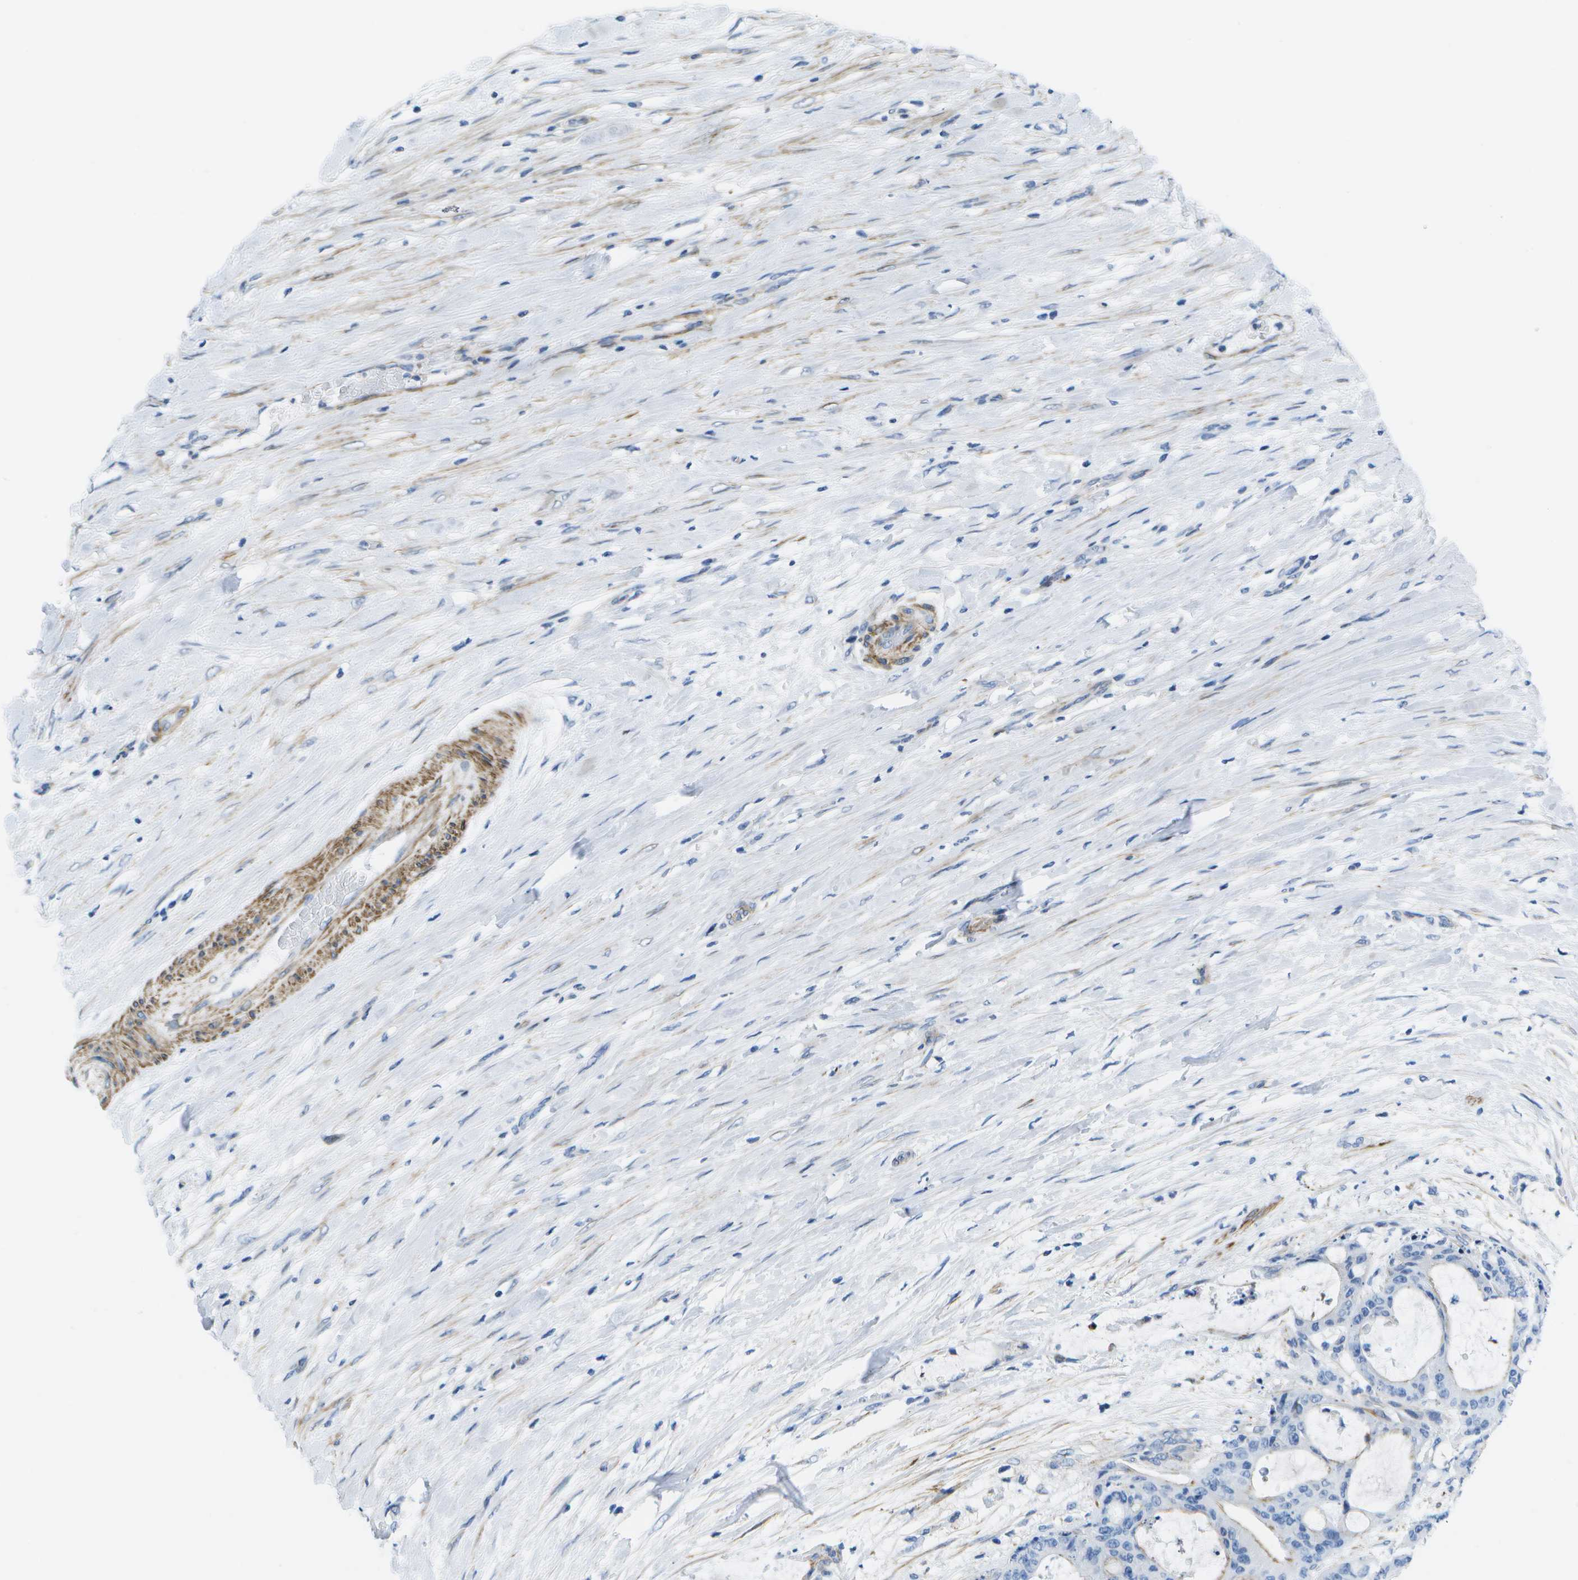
{"staining": {"intensity": "negative", "quantity": "none", "location": "none"}, "tissue": "liver cancer", "cell_type": "Tumor cells", "image_type": "cancer", "snomed": [{"axis": "morphology", "description": "Cholangiocarcinoma"}, {"axis": "topography", "description": "Liver"}], "caption": "IHC histopathology image of human liver cholangiocarcinoma stained for a protein (brown), which displays no positivity in tumor cells. The staining was performed using DAB (3,3'-diaminobenzidine) to visualize the protein expression in brown, while the nuclei were stained in blue with hematoxylin (Magnification: 20x).", "gene": "ADGRG6", "patient": {"sex": "female", "age": 73}}